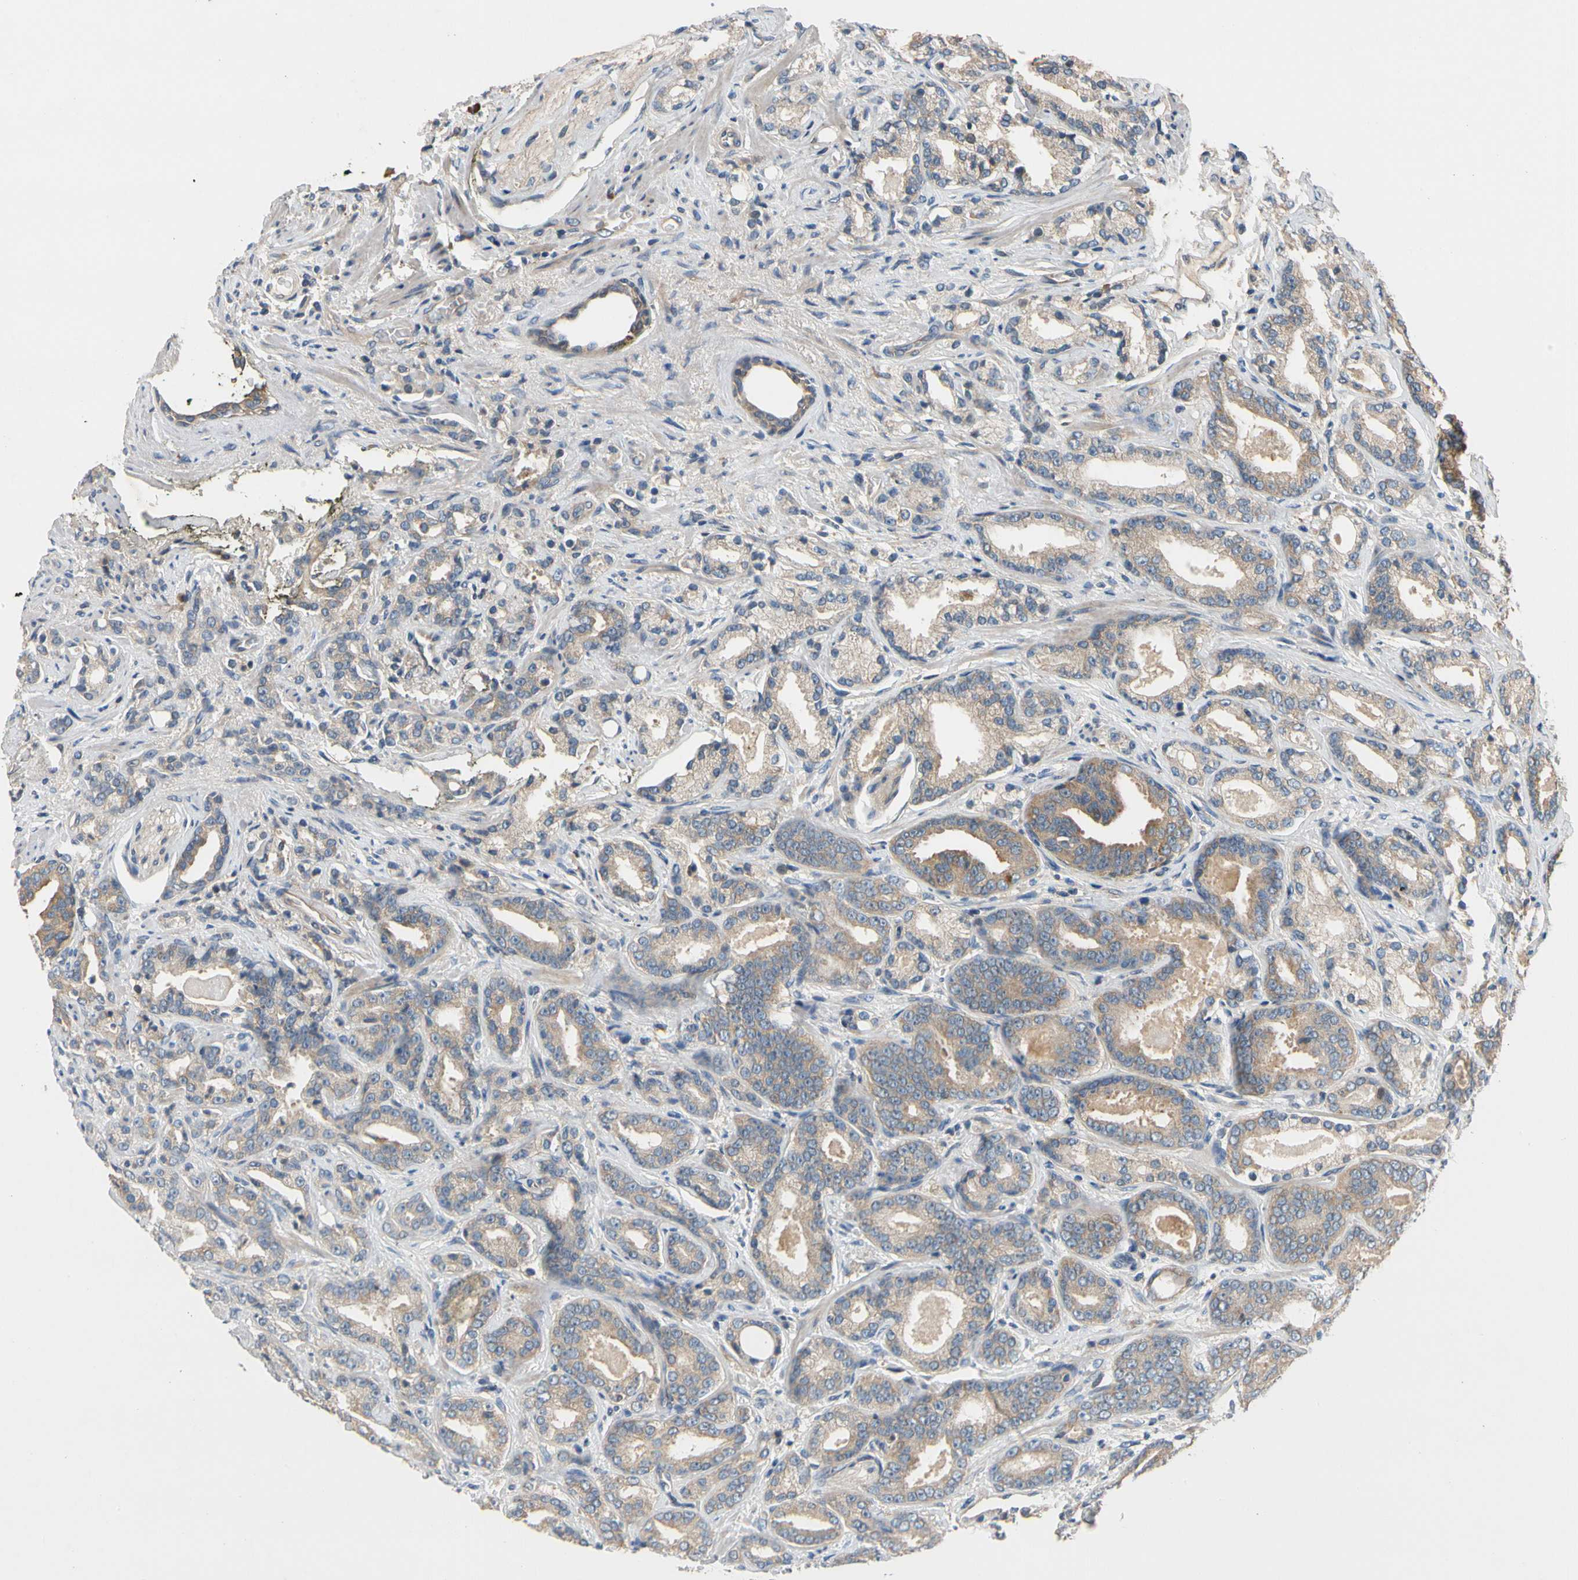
{"staining": {"intensity": "weak", "quantity": "25%-75%", "location": "cytoplasmic/membranous"}, "tissue": "prostate cancer", "cell_type": "Tumor cells", "image_type": "cancer", "snomed": [{"axis": "morphology", "description": "Adenocarcinoma, Low grade"}, {"axis": "topography", "description": "Prostate"}], "caption": "Low-grade adenocarcinoma (prostate) stained for a protein (brown) reveals weak cytoplasmic/membranous positive positivity in about 25%-75% of tumor cells.", "gene": "USP46", "patient": {"sex": "male", "age": 63}}